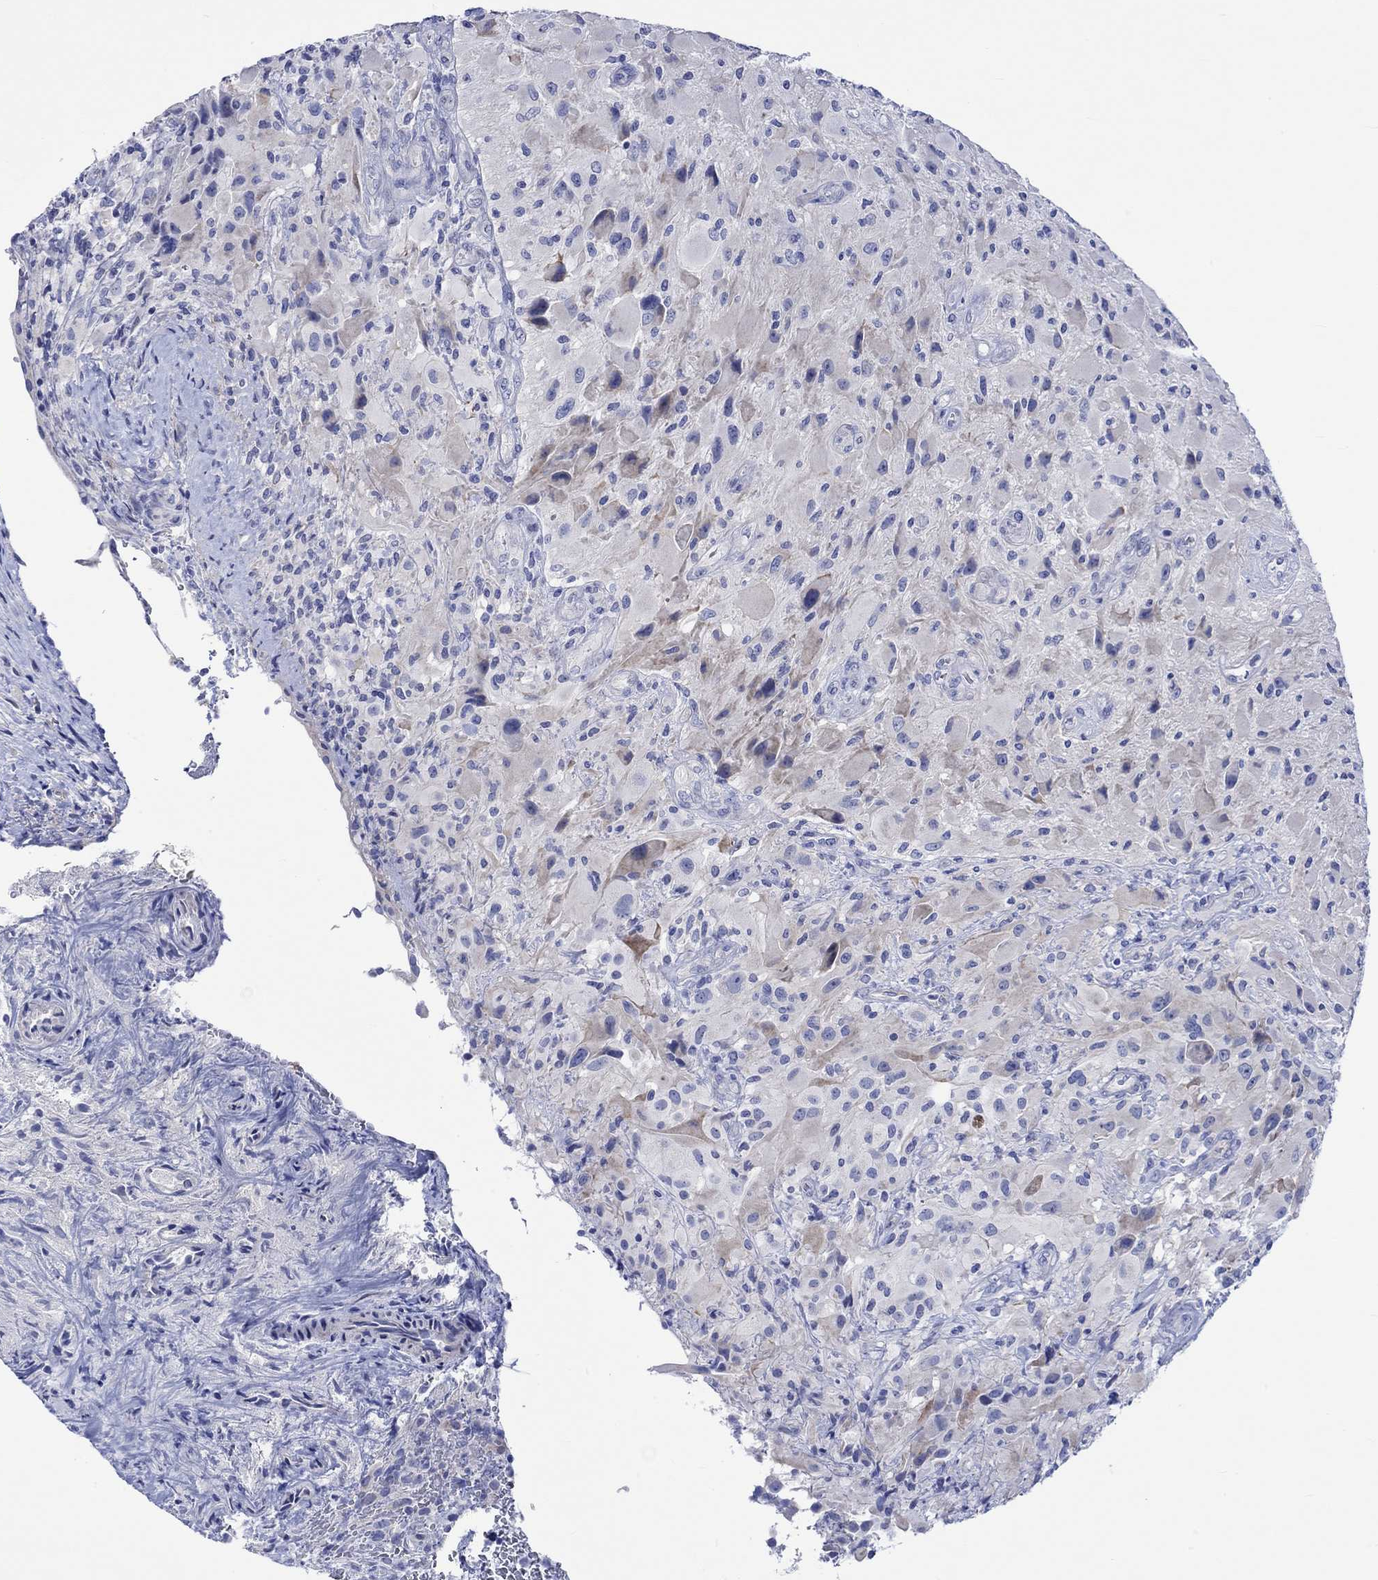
{"staining": {"intensity": "negative", "quantity": "none", "location": "none"}, "tissue": "glioma", "cell_type": "Tumor cells", "image_type": "cancer", "snomed": [{"axis": "morphology", "description": "Glioma, malignant, High grade"}, {"axis": "topography", "description": "Cerebral cortex"}], "caption": "There is no significant expression in tumor cells of glioma.", "gene": "HARBI1", "patient": {"sex": "male", "age": 35}}